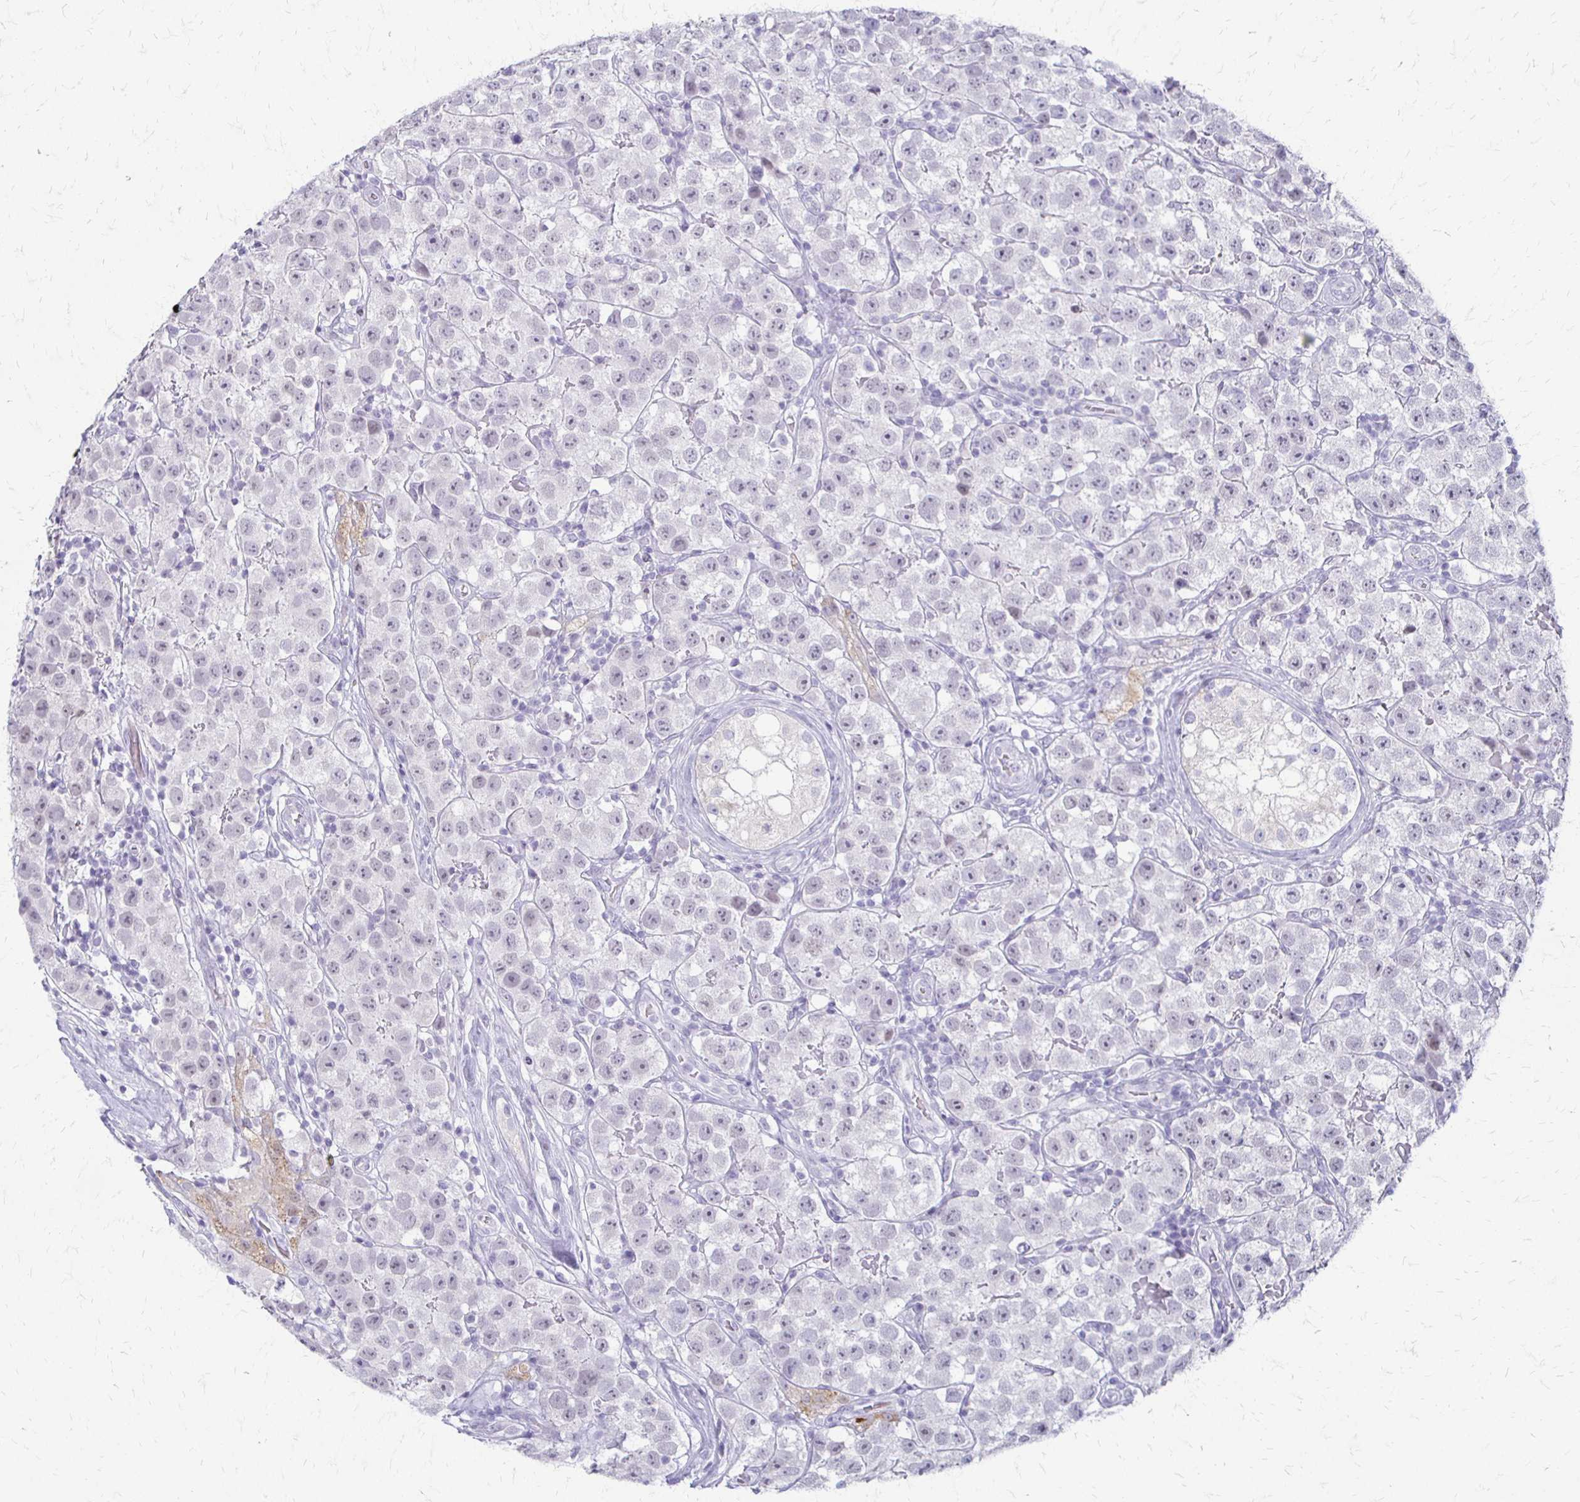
{"staining": {"intensity": "negative", "quantity": "none", "location": "none"}, "tissue": "testis cancer", "cell_type": "Tumor cells", "image_type": "cancer", "snomed": [{"axis": "morphology", "description": "Seminoma, NOS"}, {"axis": "topography", "description": "Testis"}], "caption": "Immunohistochemical staining of testis seminoma displays no significant staining in tumor cells.", "gene": "ACP5", "patient": {"sex": "male", "age": 34}}